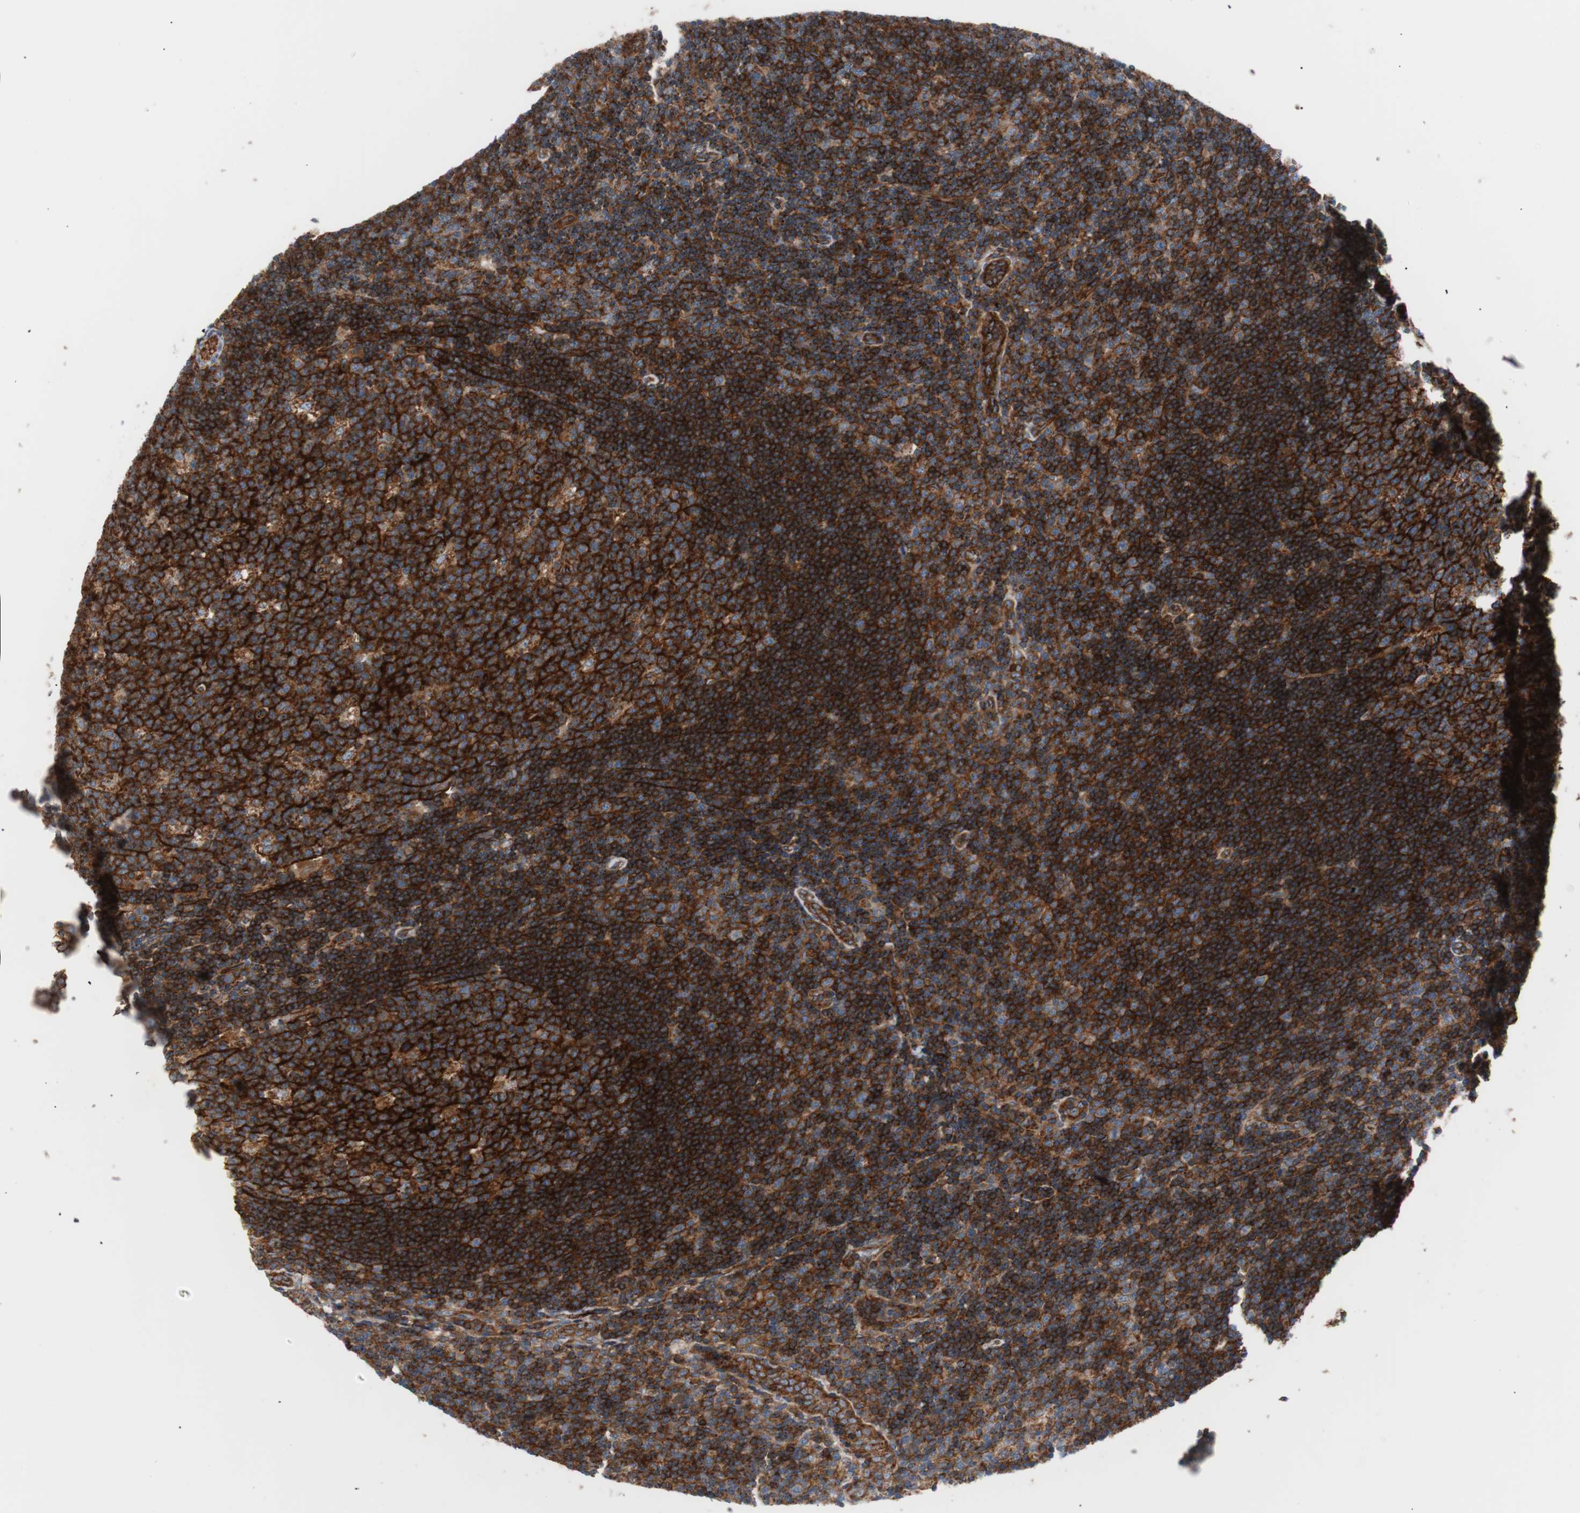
{"staining": {"intensity": "strong", "quantity": ">75%", "location": "cytoplasmic/membranous"}, "tissue": "lymph node", "cell_type": "Germinal center cells", "image_type": "normal", "snomed": [{"axis": "morphology", "description": "Normal tissue, NOS"}, {"axis": "topography", "description": "Lymph node"}, {"axis": "topography", "description": "Salivary gland"}], "caption": "Germinal center cells demonstrate high levels of strong cytoplasmic/membranous staining in about >75% of cells in unremarkable human lymph node.", "gene": "FLOT2", "patient": {"sex": "male", "age": 8}}